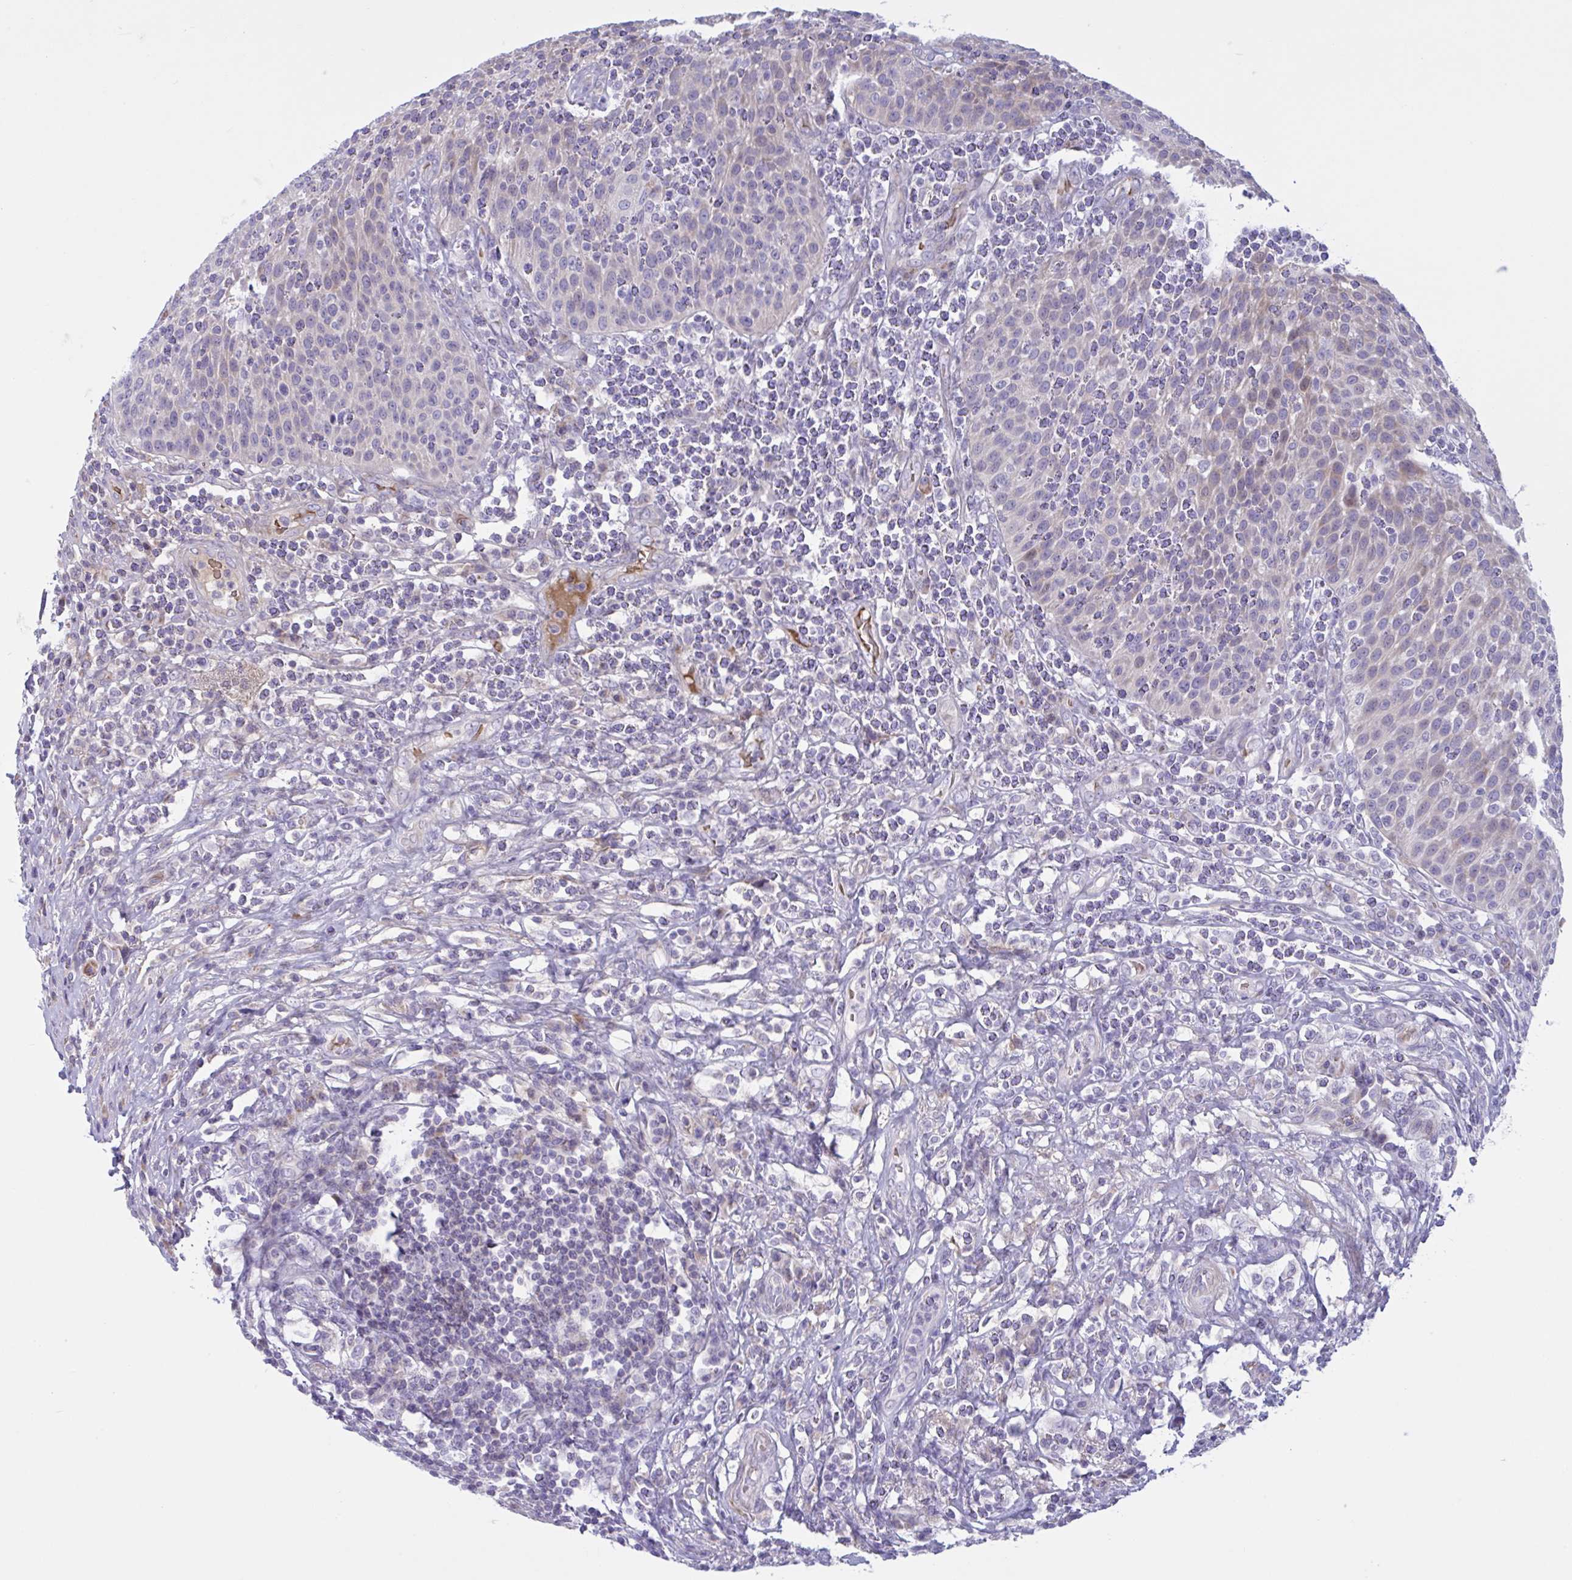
{"staining": {"intensity": "negative", "quantity": "none", "location": "none"}, "tissue": "urothelial cancer", "cell_type": "Tumor cells", "image_type": "cancer", "snomed": [{"axis": "morphology", "description": "Urothelial carcinoma, High grade"}, {"axis": "topography", "description": "Urinary bladder"}], "caption": "Urothelial cancer was stained to show a protein in brown. There is no significant staining in tumor cells.", "gene": "VWC2", "patient": {"sex": "female", "age": 70}}